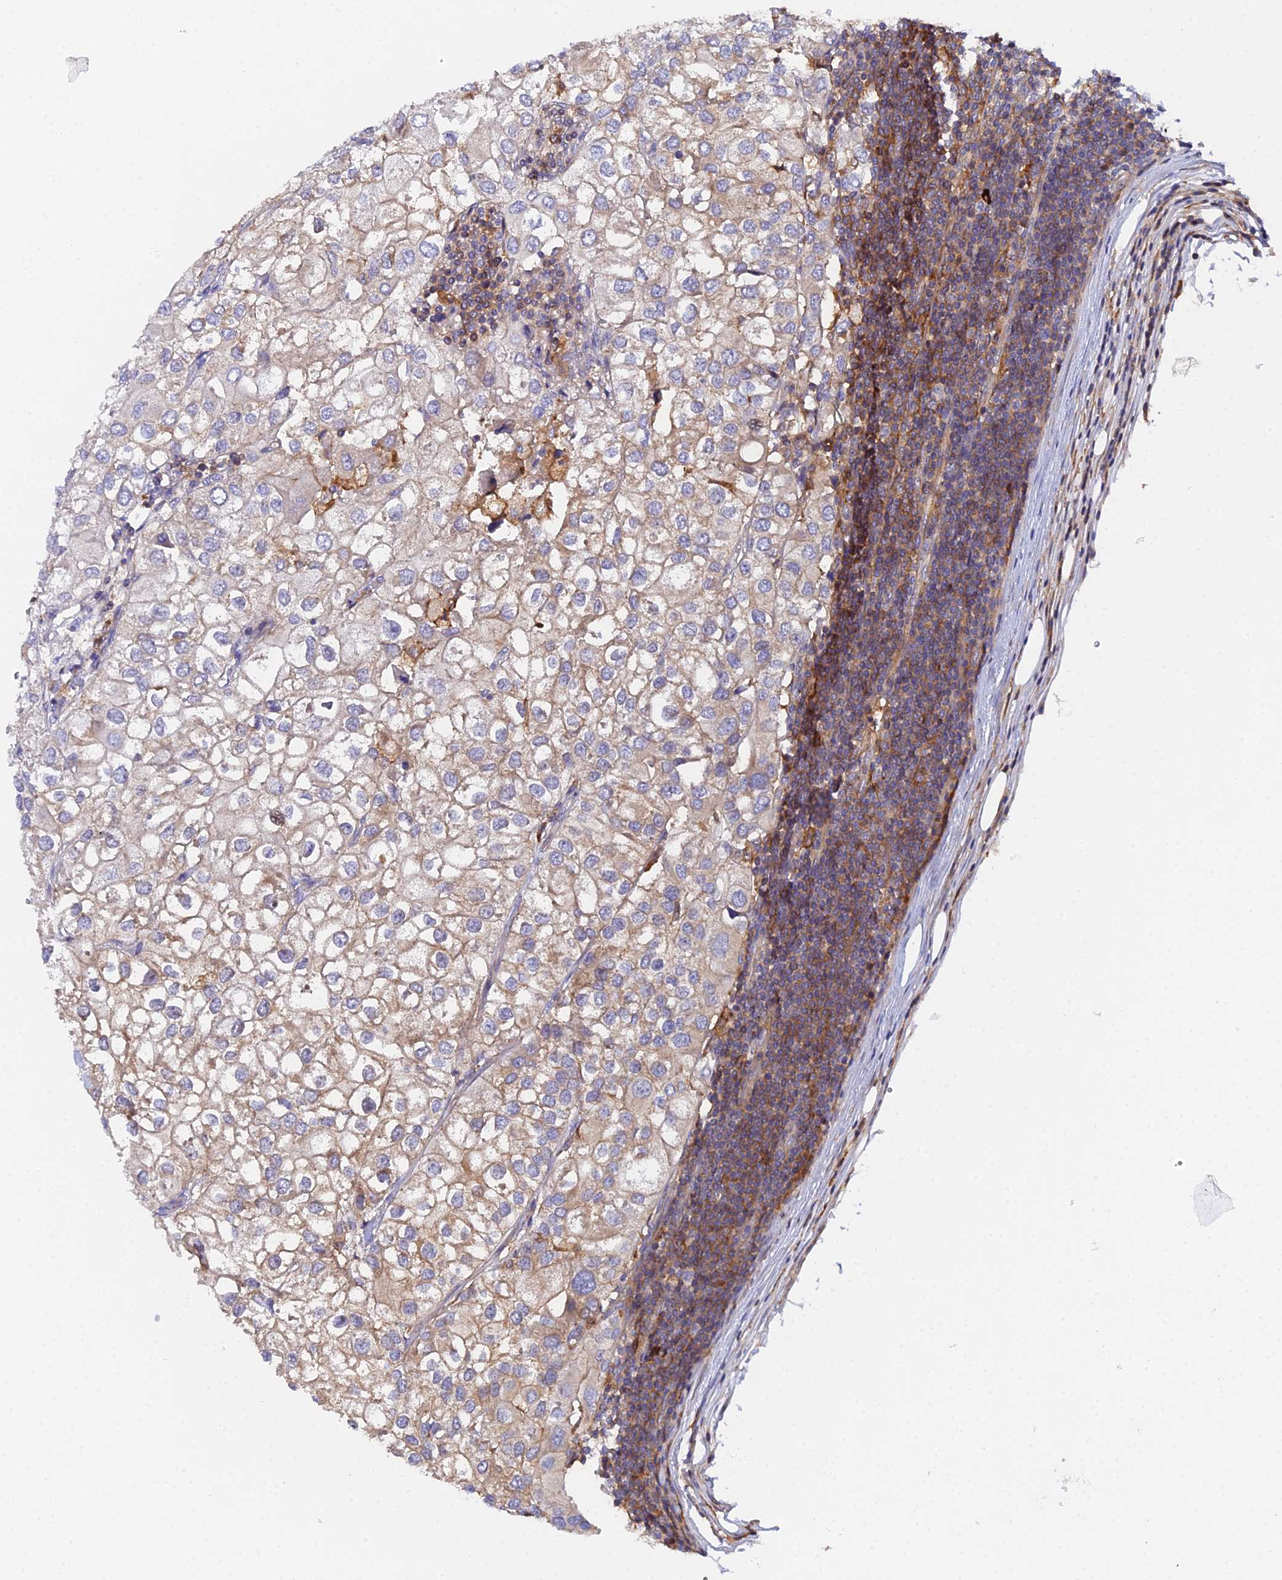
{"staining": {"intensity": "weak", "quantity": "25%-75%", "location": "cytoplasmic/membranous"}, "tissue": "urothelial cancer", "cell_type": "Tumor cells", "image_type": "cancer", "snomed": [{"axis": "morphology", "description": "Urothelial carcinoma, High grade"}, {"axis": "topography", "description": "Urinary bladder"}], "caption": "Urothelial cancer stained with a protein marker displays weak staining in tumor cells.", "gene": "GNG5B", "patient": {"sex": "male", "age": 64}}